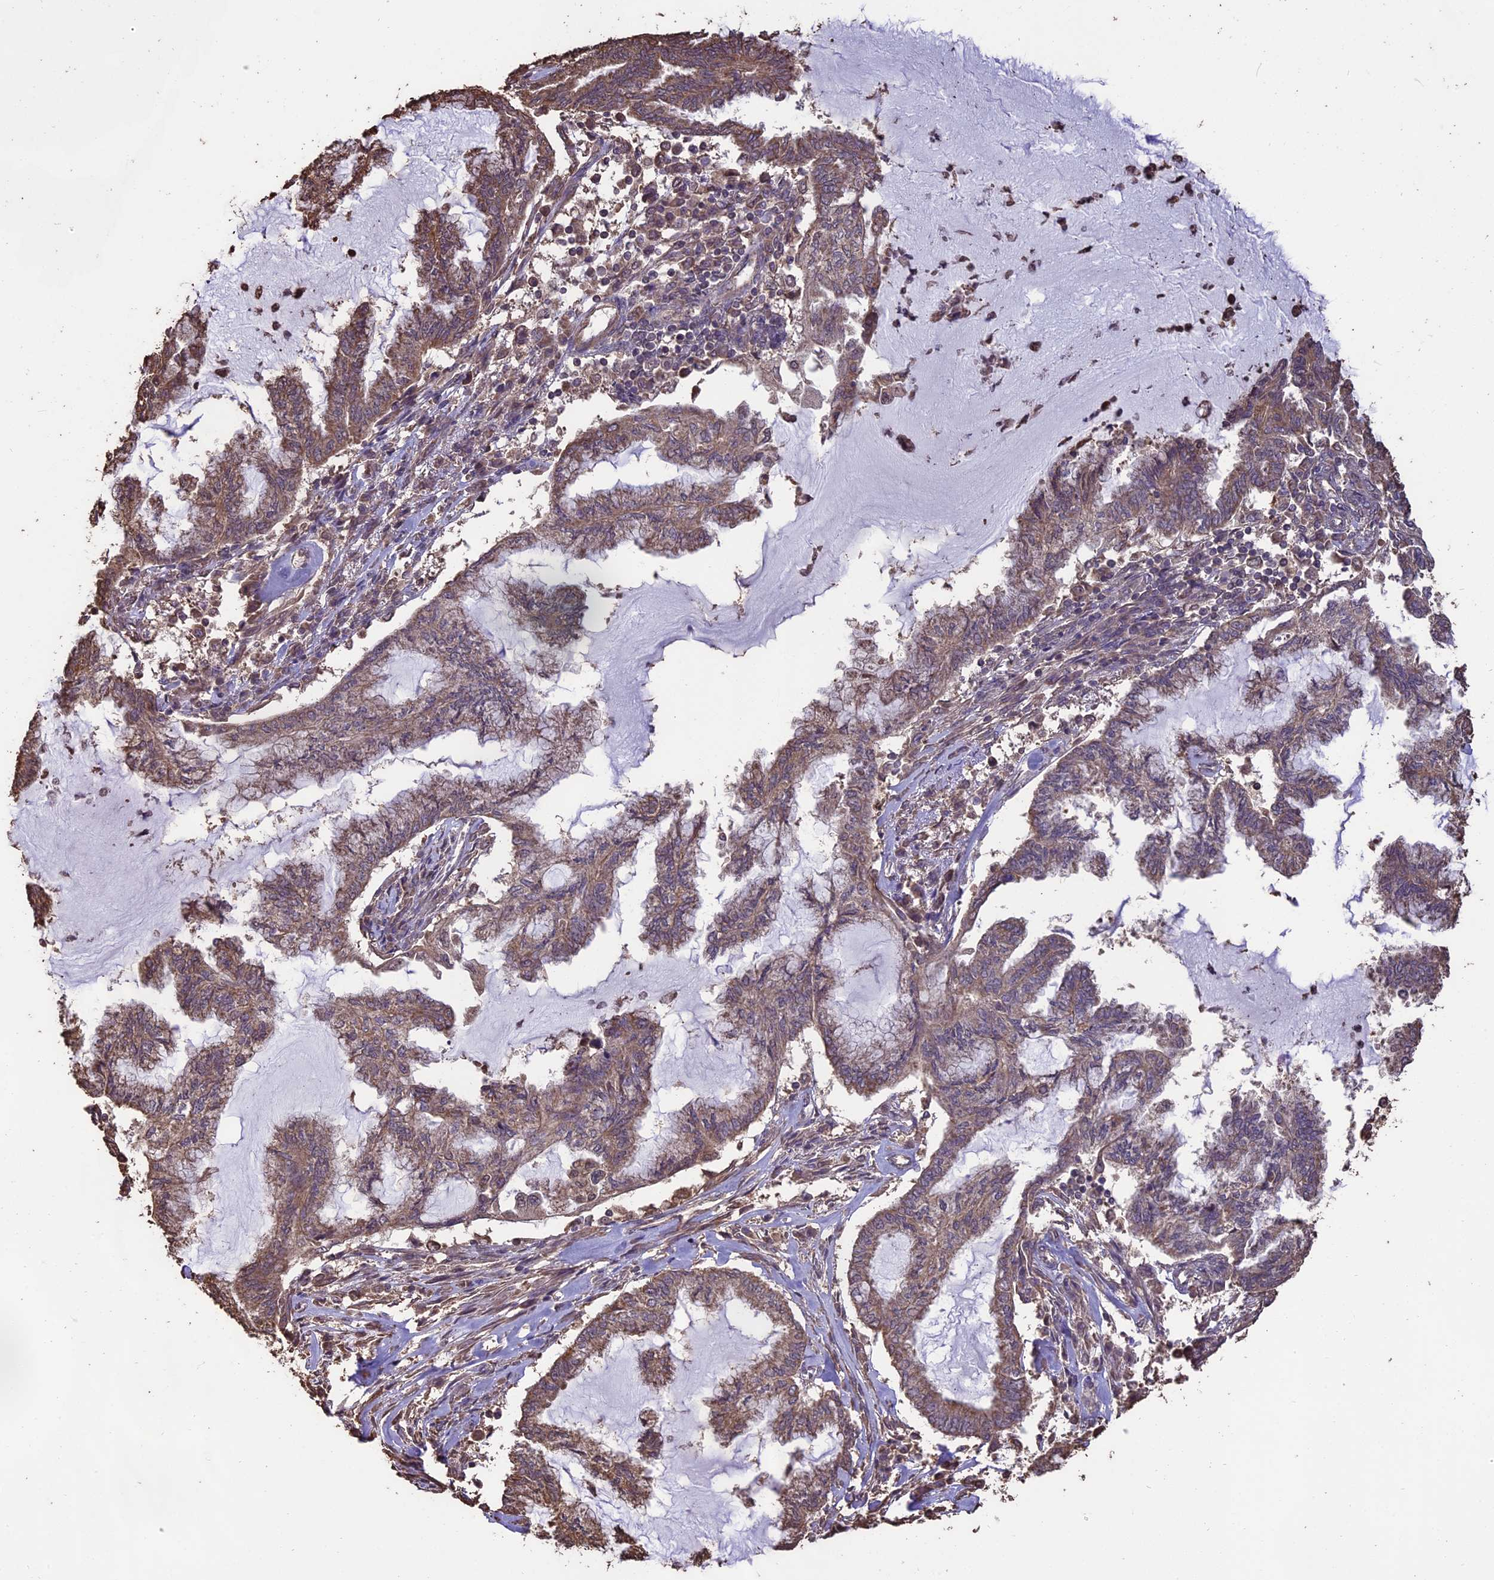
{"staining": {"intensity": "weak", "quantity": ">75%", "location": "cytoplasmic/membranous"}, "tissue": "endometrial cancer", "cell_type": "Tumor cells", "image_type": "cancer", "snomed": [{"axis": "morphology", "description": "Adenocarcinoma, NOS"}, {"axis": "topography", "description": "Endometrium"}], "caption": "Protein staining shows weak cytoplasmic/membranous expression in approximately >75% of tumor cells in endometrial cancer.", "gene": "PGPEP1L", "patient": {"sex": "female", "age": 86}}